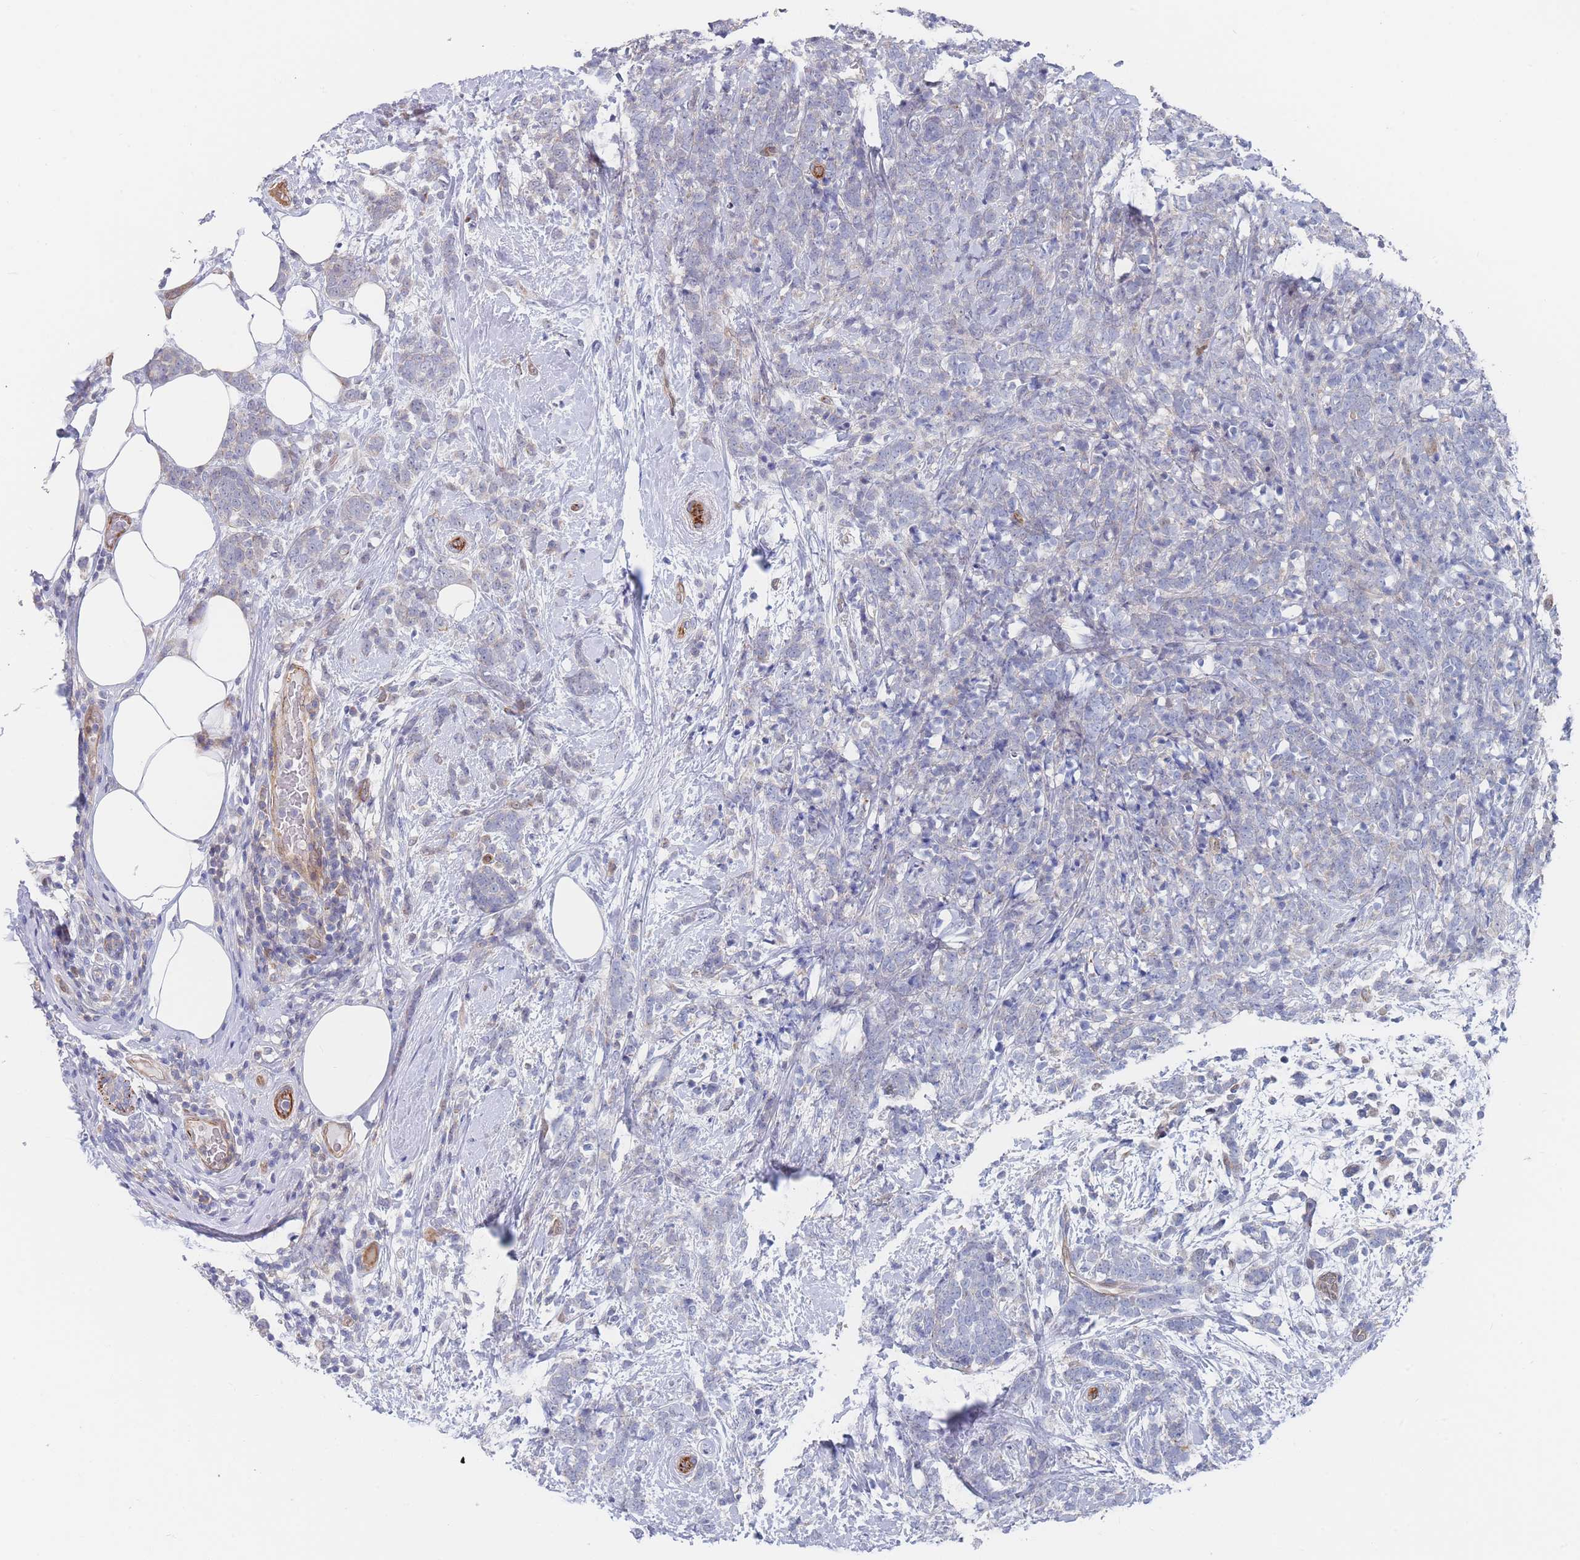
{"staining": {"intensity": "negative", "quantity": "none", "location": "none"}, "tissue": "breast cancer", "cell_type": "Tumor cells", "image_type": "cancer", "snomed": [{"axis": "morphology", "description": "Lobular carcinoma"}, {"axis": "topography", "description": "Breast"}], "caption": "Immunohistochemistry (IHC) micrograph of neoplastic tissue: human breast lobular carcinoma stained with DAB demonstrates no significant protein staining in tumor cells.", "gene": "G6PC1", "patient": {"sex": "female", "age": 58}}